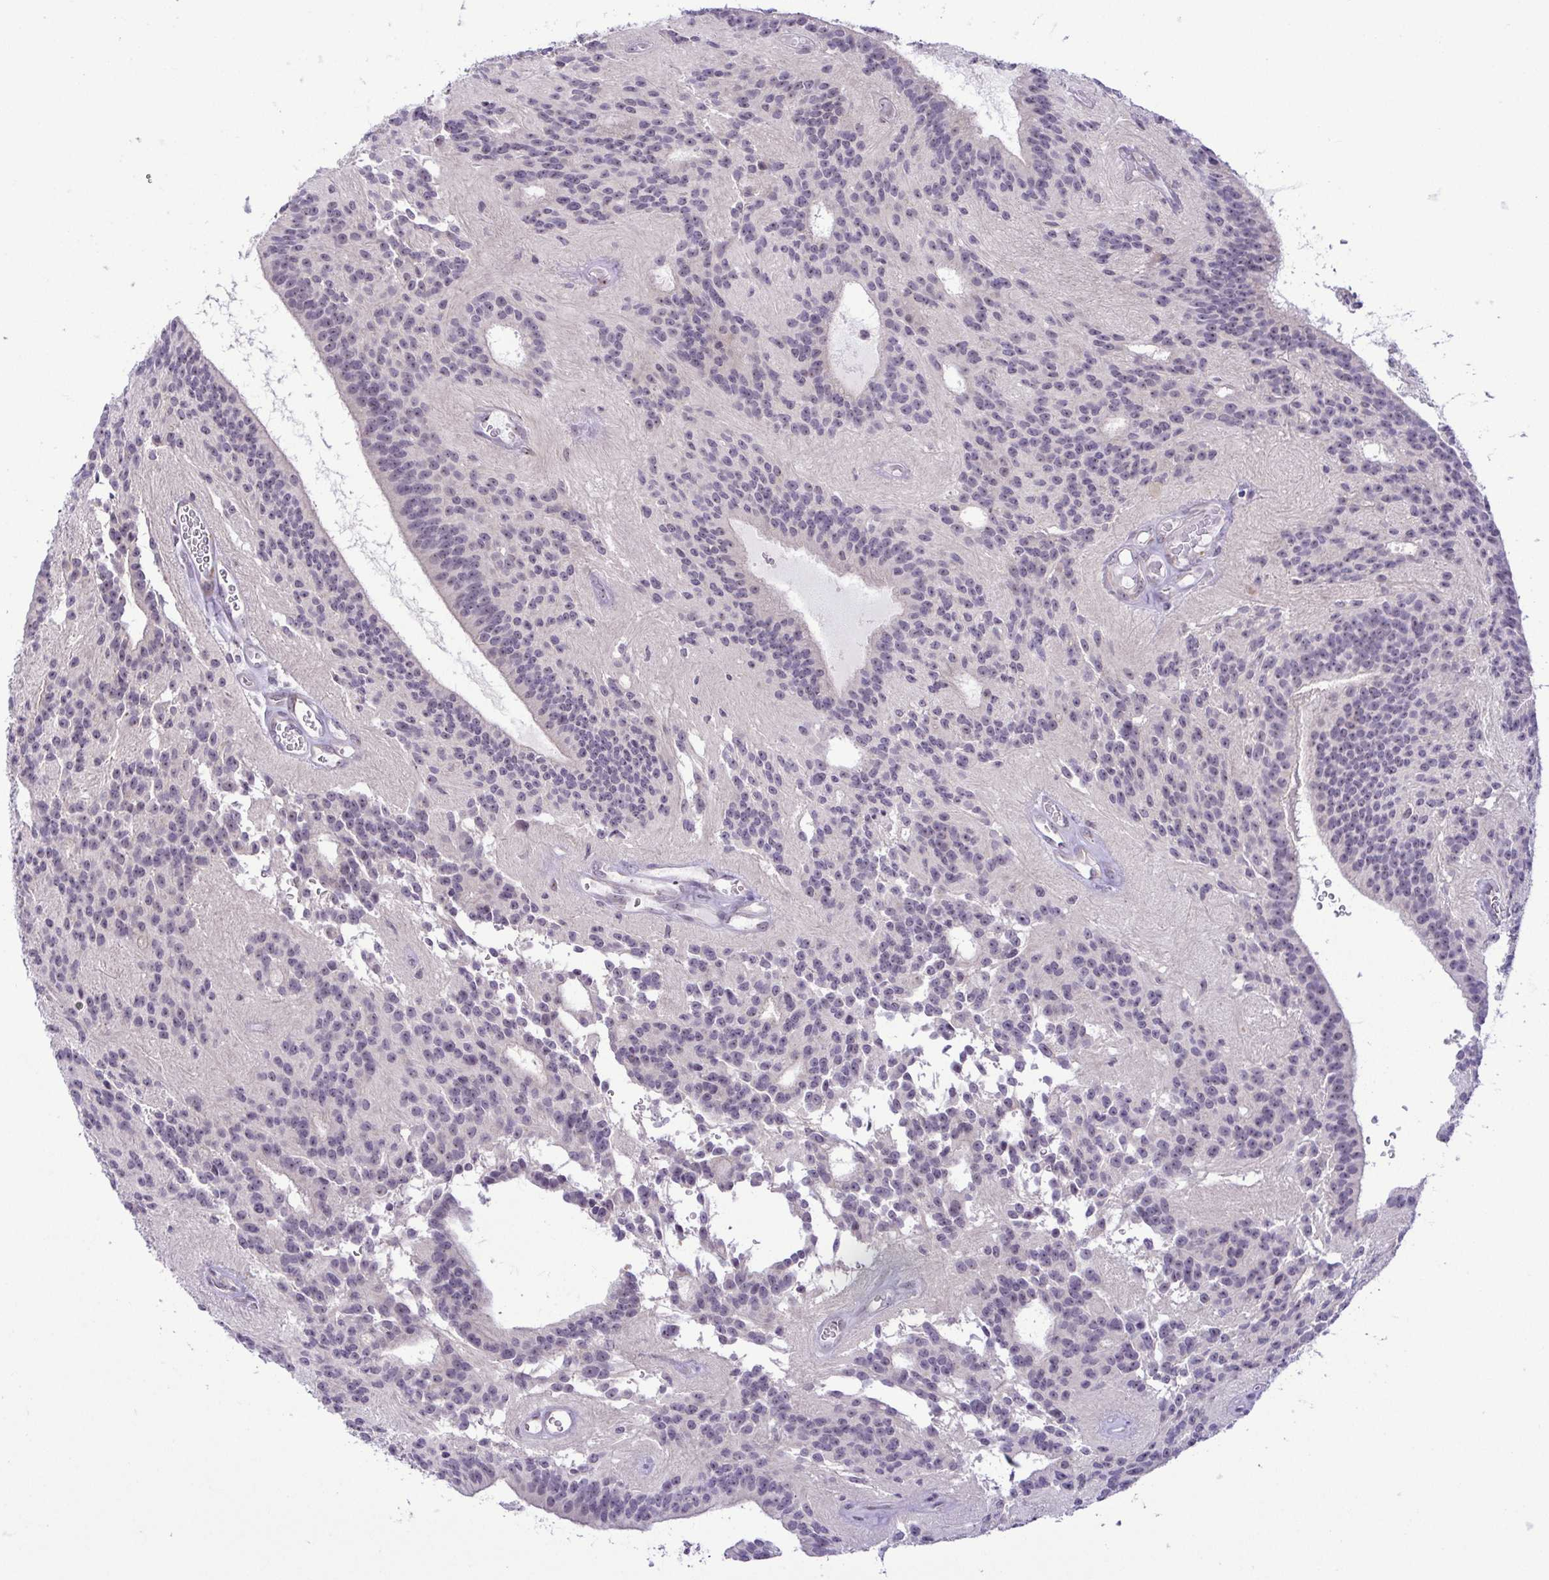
{"staining": {"intensity": "negative", "quantity": "none", "location": "none"}, "tissue": "glioma", "cell_type": "Tumor cells", "image_type": "cancer", "snomed": [{"axis": "morphology", "description": "Glioma, malignant, Low grade"}, {"axis": "topography", "description": "Brain"}], "caption": "Human malignant glioma (low-grade) stained for a protein using IHC displays no staining in tumor cells.", "gene": "RSL24D1", "patient": {"sex": "male", "age": 31}}